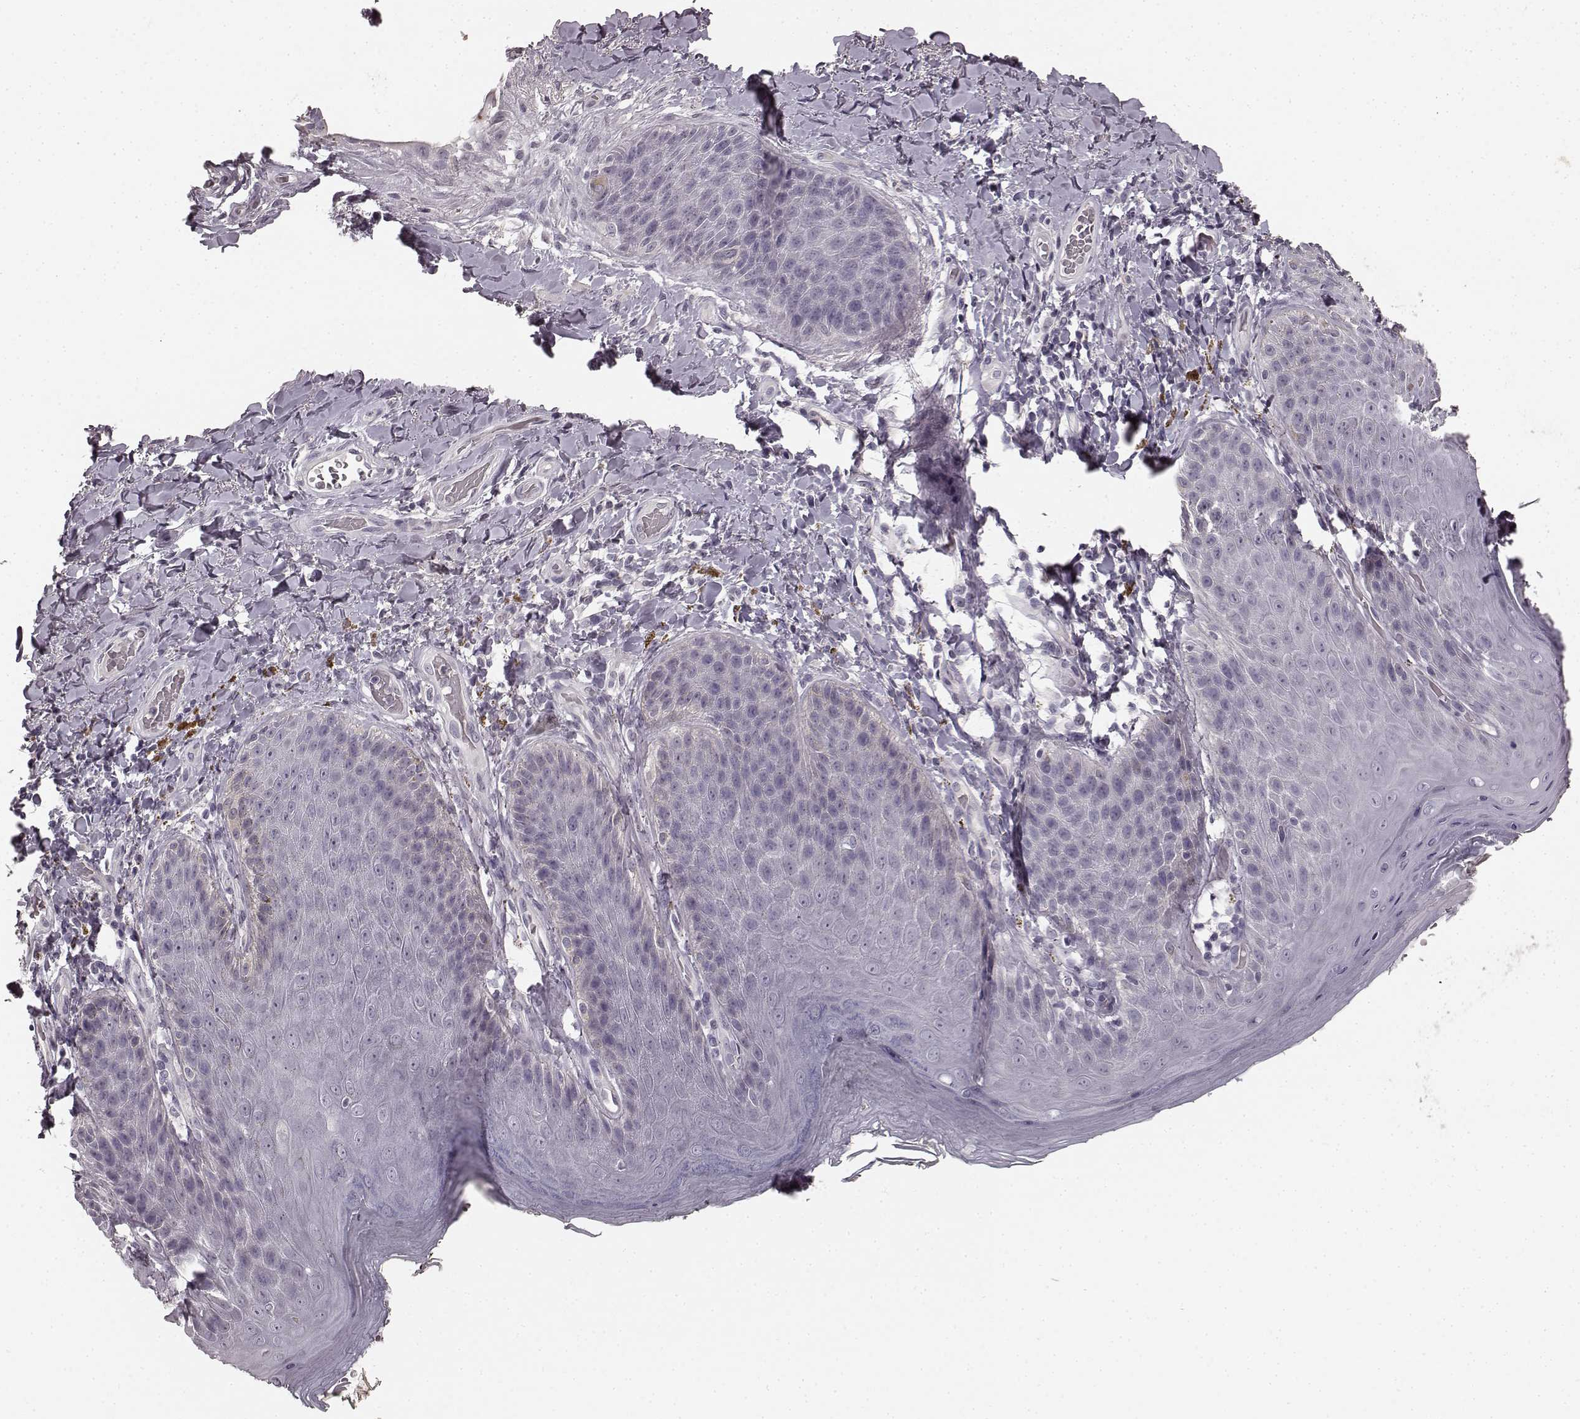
{"staining": {"intensity": "negative", "quantity": "none", "location": "none"}, "tissue": "skin", "cell_type": "Epidermal cells", "image_type": "normal", "snomed": [{"axis": "morphology", "description": "Normal tissue, NOS"}, {"axis": "topography", "description": "Anal"}], "caption": "This is an immunohistochemistry (IHC) photomicrograph of unremarkable skin. There is no staining in epidermal cells.", "gene": "RIT2", "patient": {"sex": "male", "age": 53}}